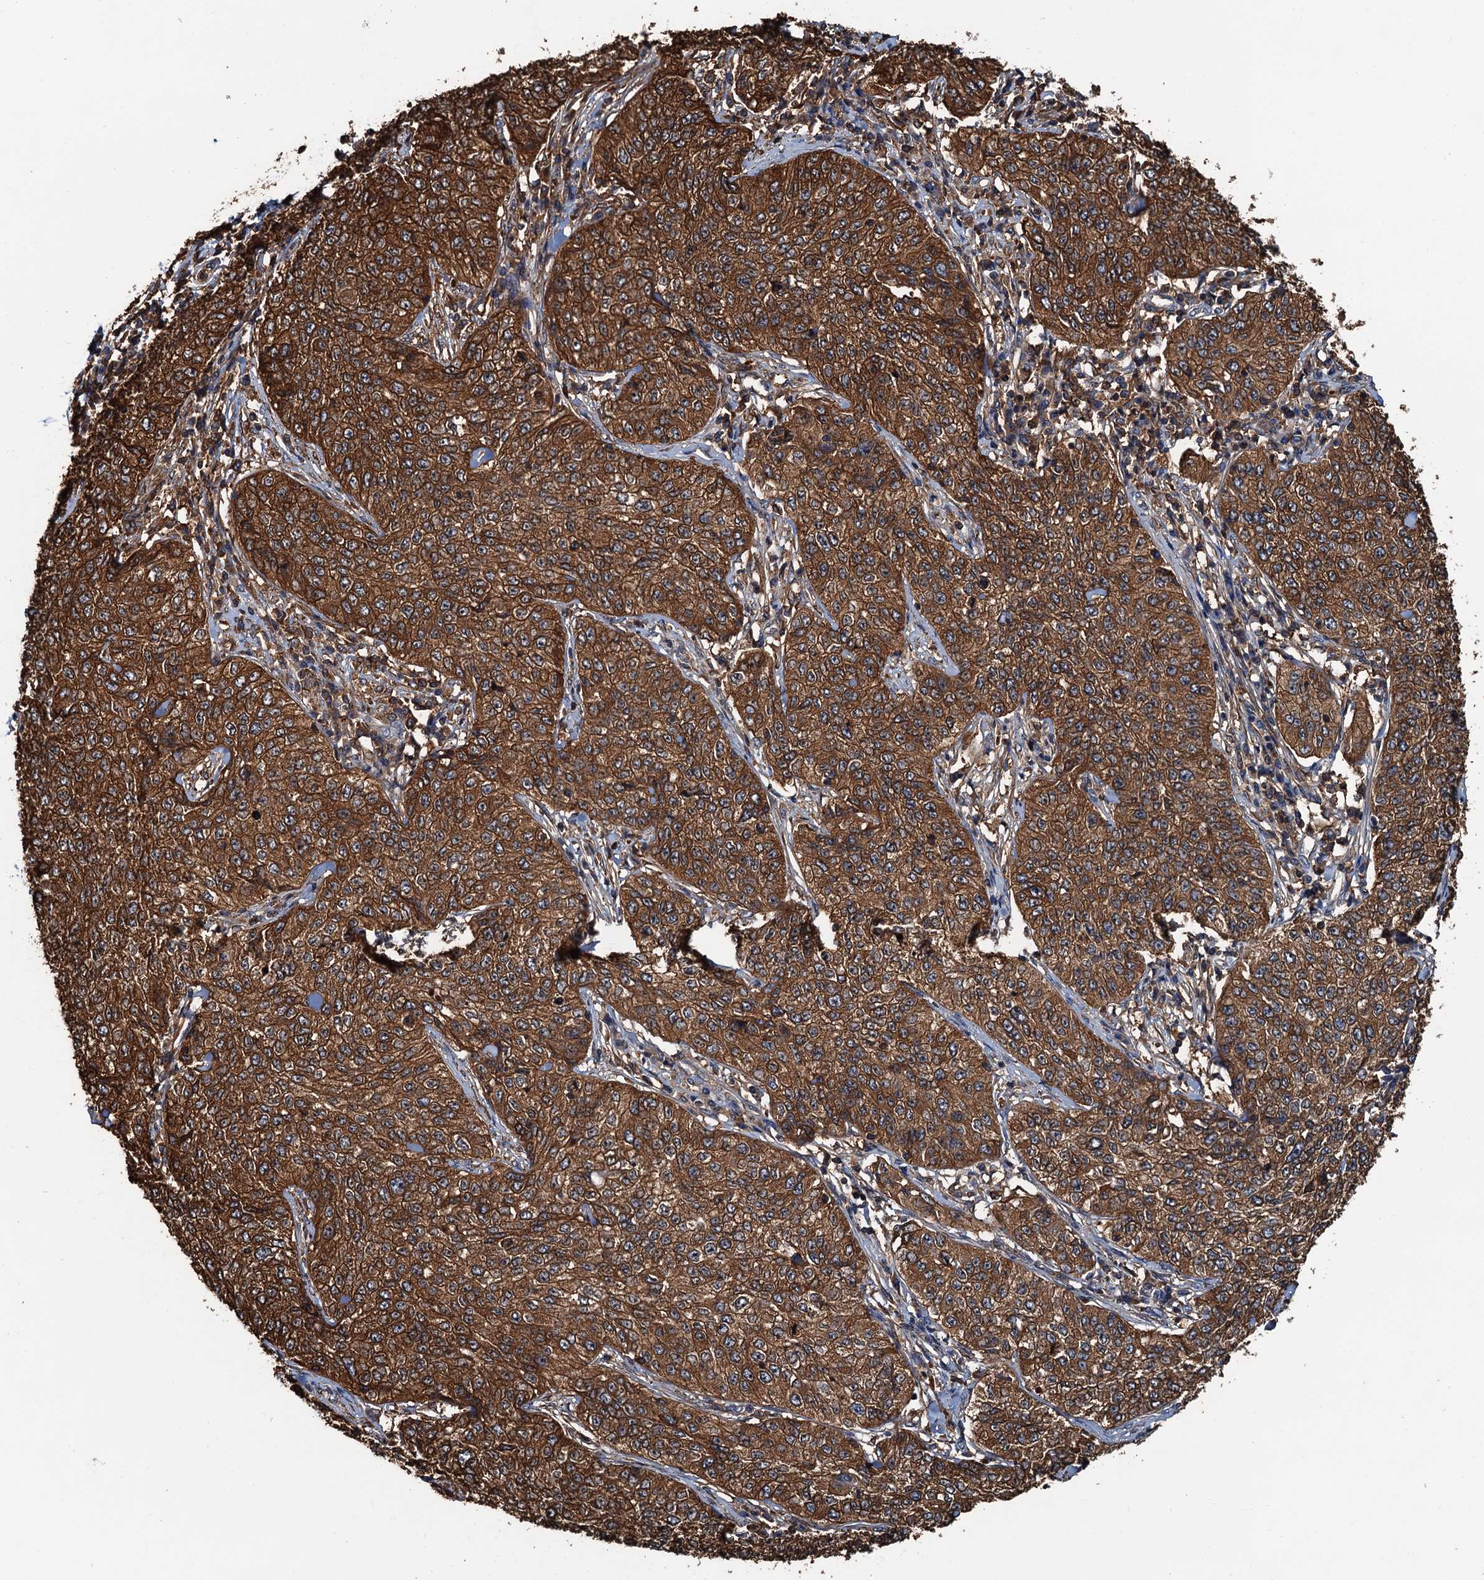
{"staining": {"intensity": "strong", "quantity": ">75%", "location": "cytoplasmic/membranous"}, "tissue": "cervical cancer", "cell_type": "Tumor cells", "image_type": "cancer", "snomed": [{"axis": "morphology", "description": "Squamous cell carcinoma, NOS"}, {"axis": "topography", "description": "Cervix"}], "caption": "IHC histopathology image of neoplastic tissue: human squamous cell carcinoma (cervical) stained using immunohistochemistry (IHC) exhibits high levels of strong protein expression localized specifically in the cytoplasmic/membranous of tumor cells, appearing as a cytoplasmic/membranous brown color.", "gene": "USP6NL", "patient": {"sex": "female", "age": 35}}